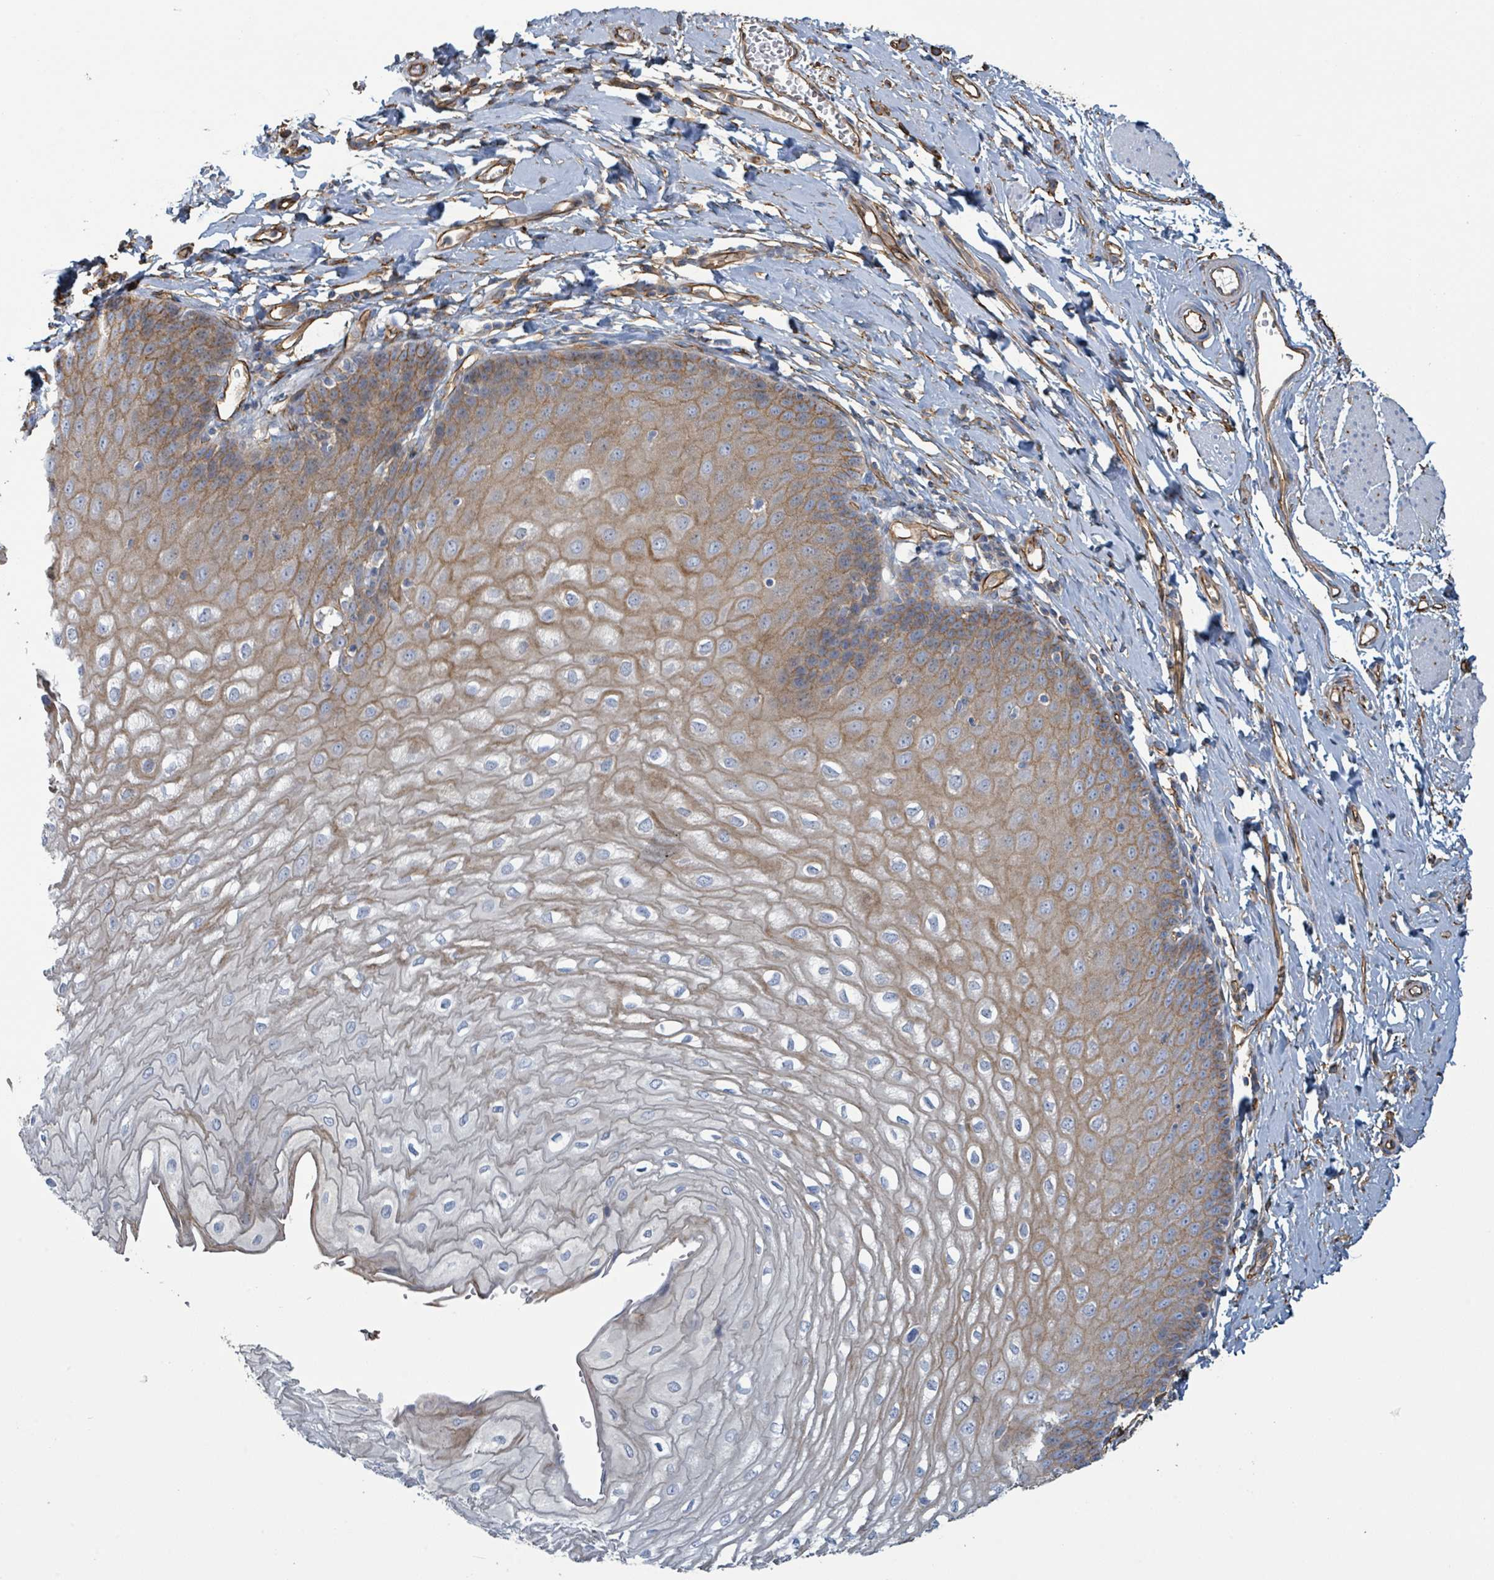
{"staining": {"intensity": "moderate", "quantity": ">75%", "location": "cytoplasmic/membranous"}, "tissue": "esophagus", "cell_type": "Squamous epithelial cells", "image_type": "normal", "snomed": [{"axis": "morphology", "description": "Normal tissue, NOS"}, {"axis": "topography", "description": "Esophagus"}], "caption": "DAB (3,3'-diaminobenzidine) immunohistochemical staining of benign human esophagus reveals moderate cytoplasmic/membranous protein expression in about >75% of squamous epithelial cells.", "gene": "LDOC1", "patient": {"sex": "male", "age": 70}}